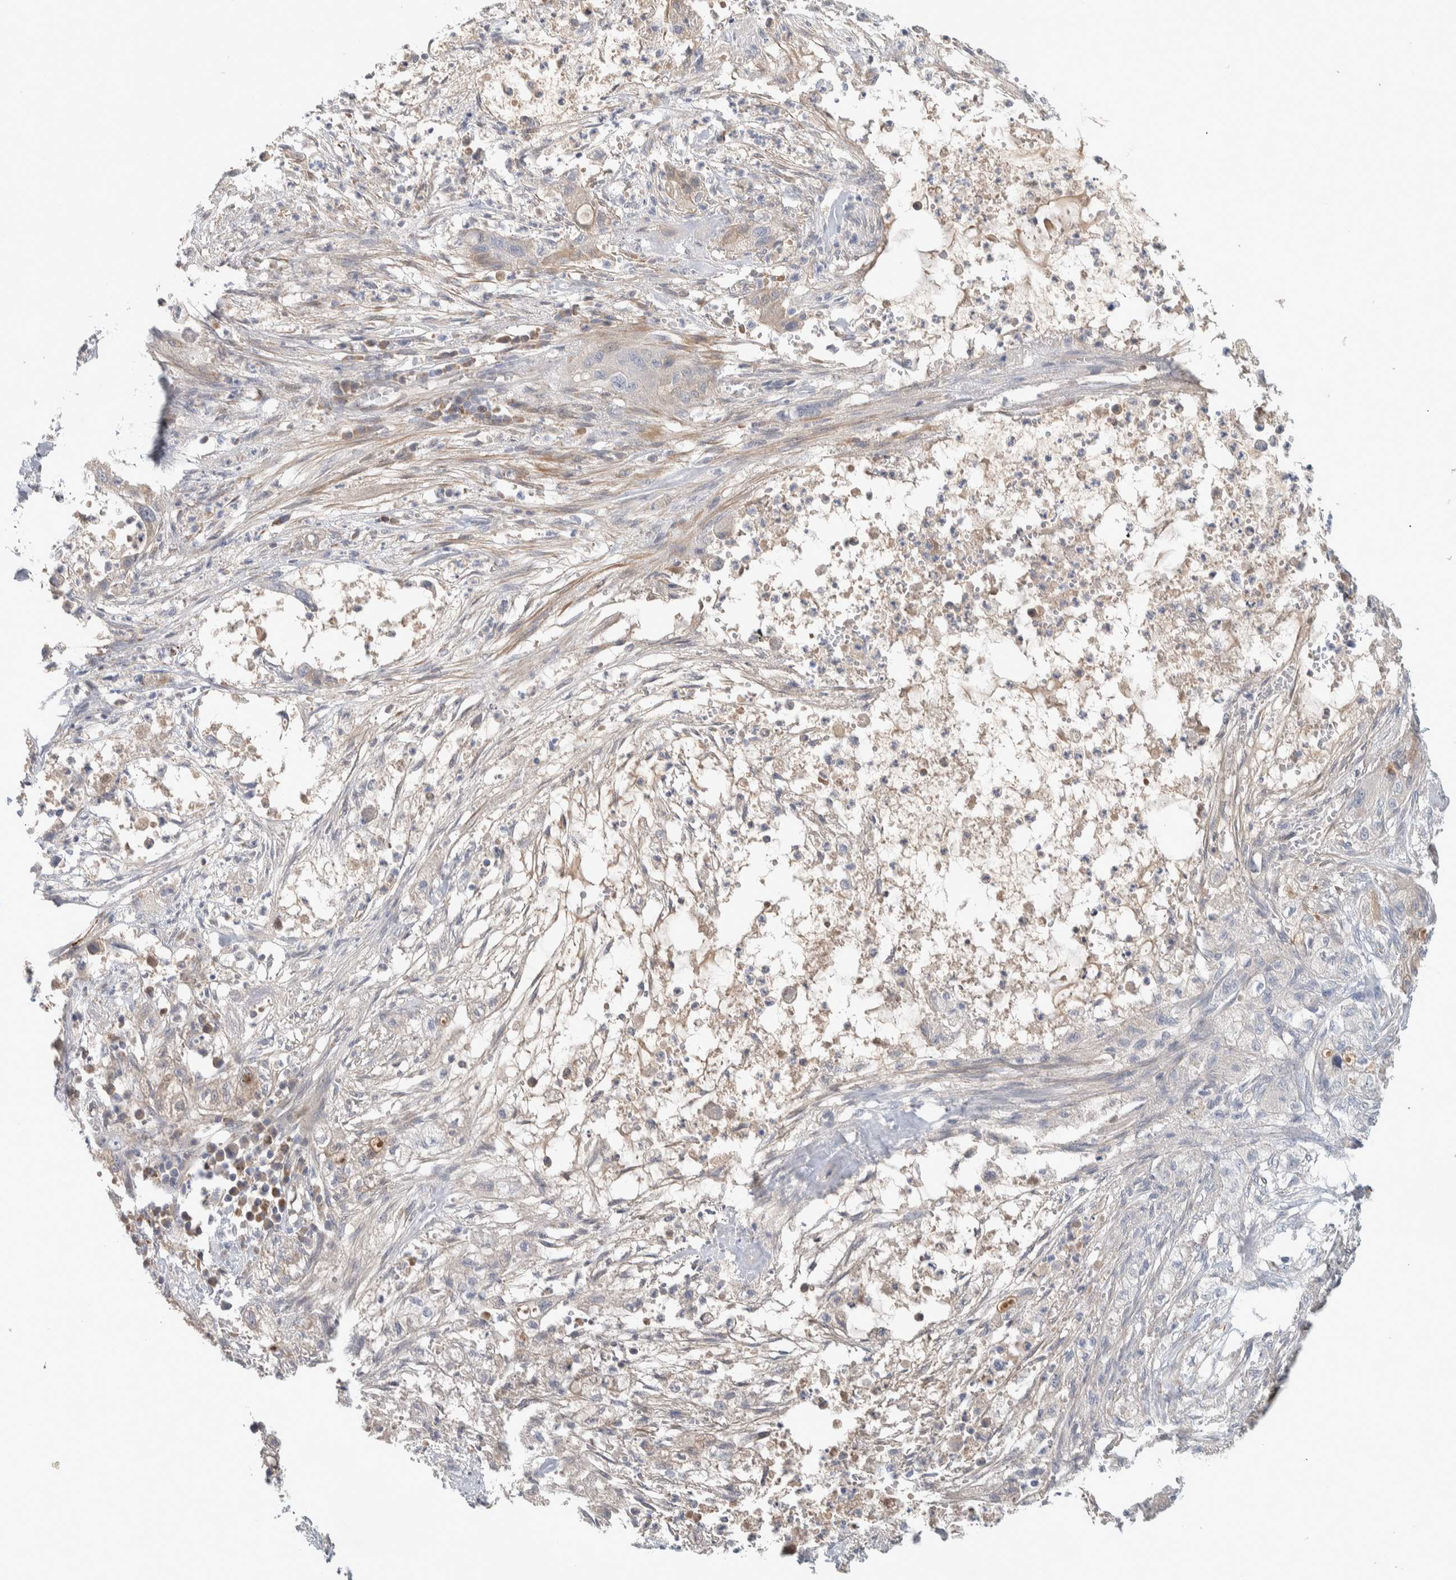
{"staining": {"intensity": "negative", "quantity": "none", "location": "none"}, "tissue": "pancreatic cancer", "cell_type": "Tumor cells", "image_type": "cancer", "snomed": [{"axis": "morphology", "description": "Adenocarcinoma, NOS"}, {"axis": "topography", "description": "Pancreas"}], "caption": "A photomicrograph of human pancreatic cancer (adenocarcinoma) is negative for staining in tumor cells.", "gene": "DEPTOR", "patient": {"sex": "female", "age": 78}}